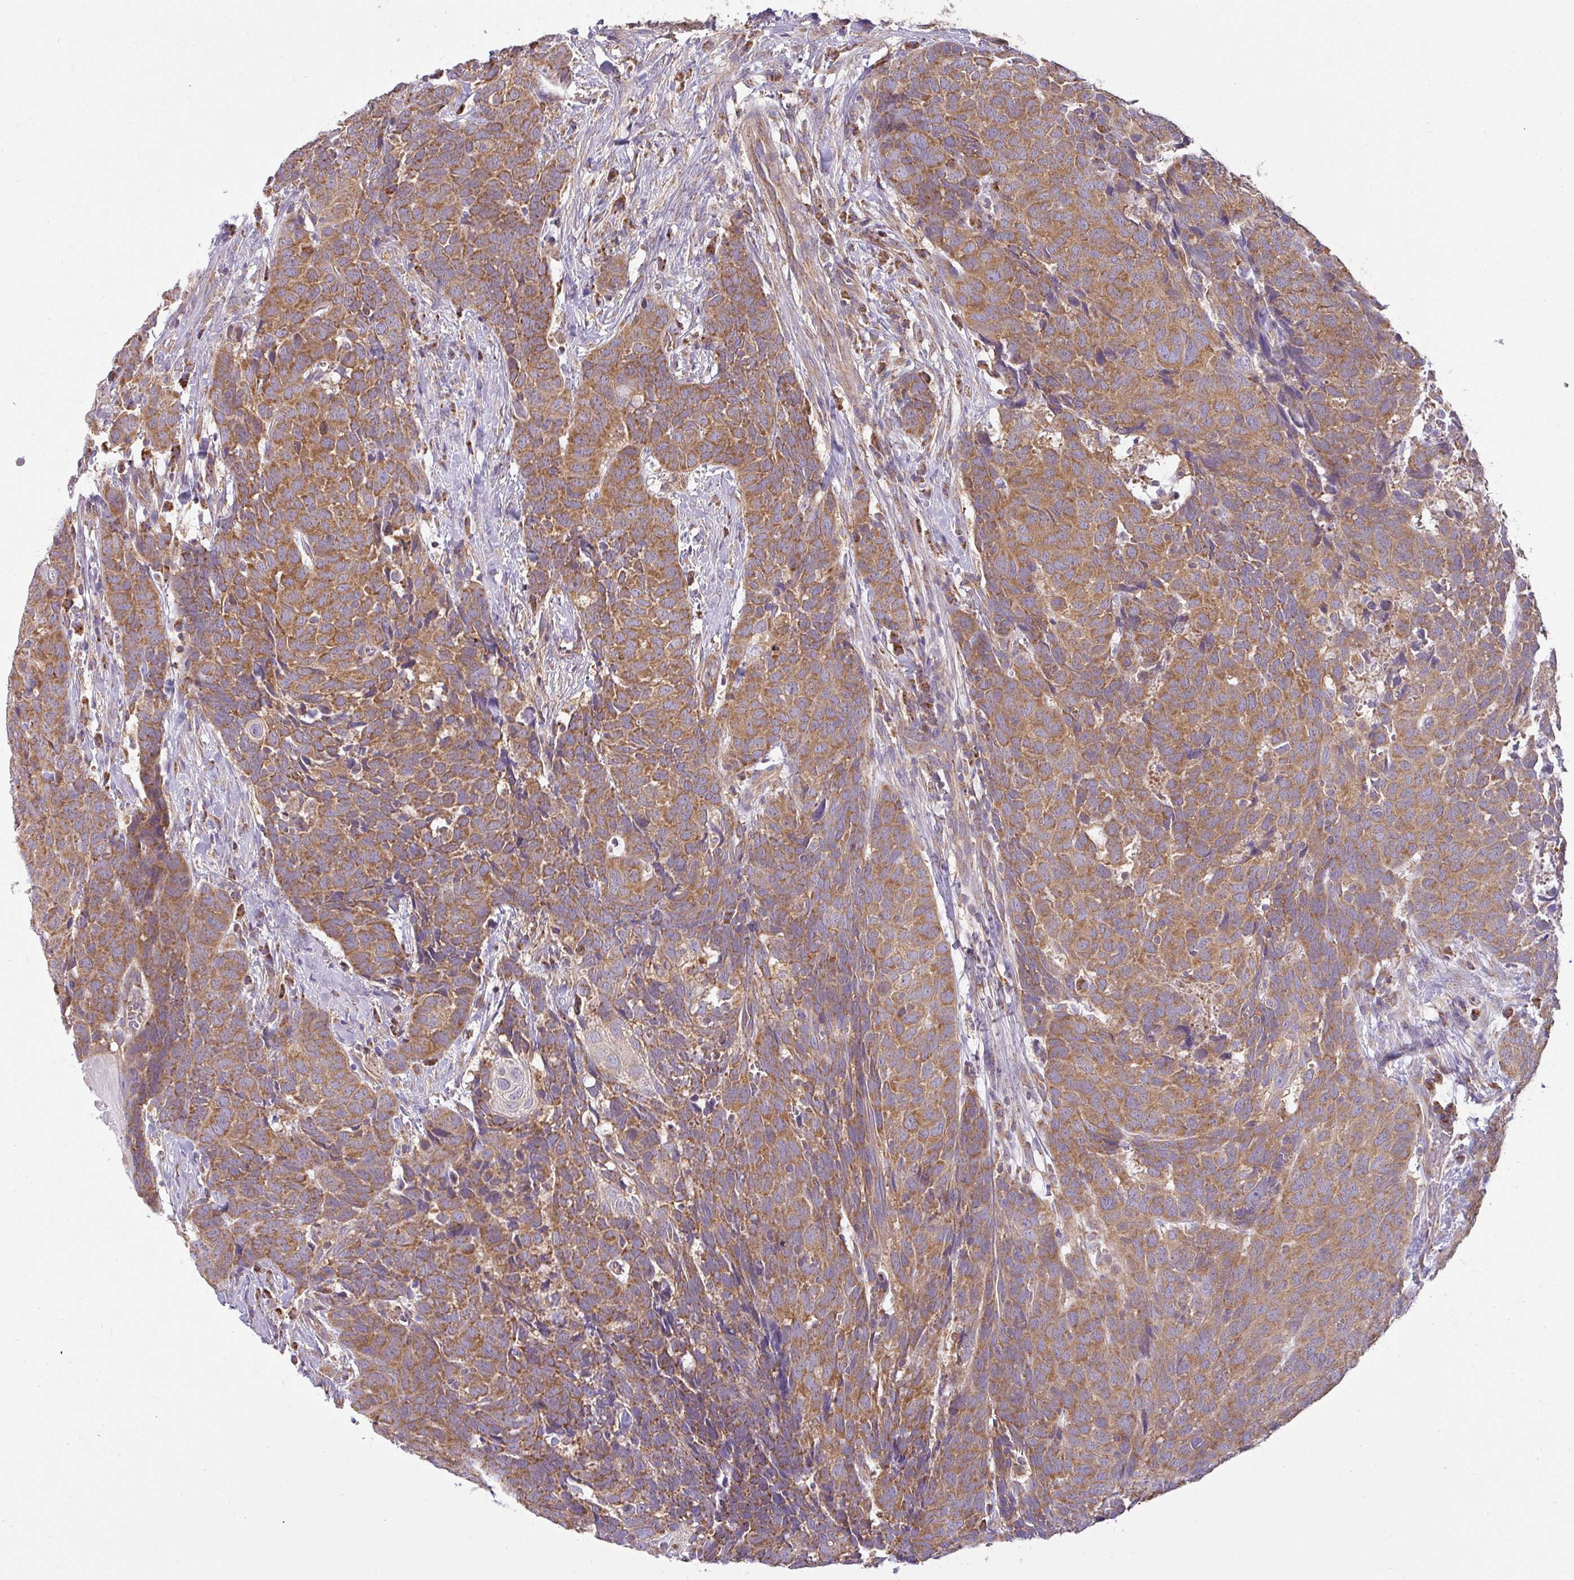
{"staining": {"intensity": "moderate", "quantity": ">75%", "location": "cytoplasmic/membranous"}, "tissue": "head and neck cancer", "cell_type": "Tumor cells", "image_type": "cancer", "snomed": [{"axis": "morphology", "description": "Squamous cell carcinoma, NOS"}, {"axis": "topography", "description": "Head-Neck"}], "caption": "A medium amount of moderate cytoplasmic/membranous positivity is seen in approximately >75% of tumor cells in squamous cell carcinoma (head and neck) tissue. Using DAB (brown) and hematoxylin (blue) stains, captured at high magnification using brightfield microscopy.", "gene": "ZNF211", "patient": {"sex": "male", "age": 66}}